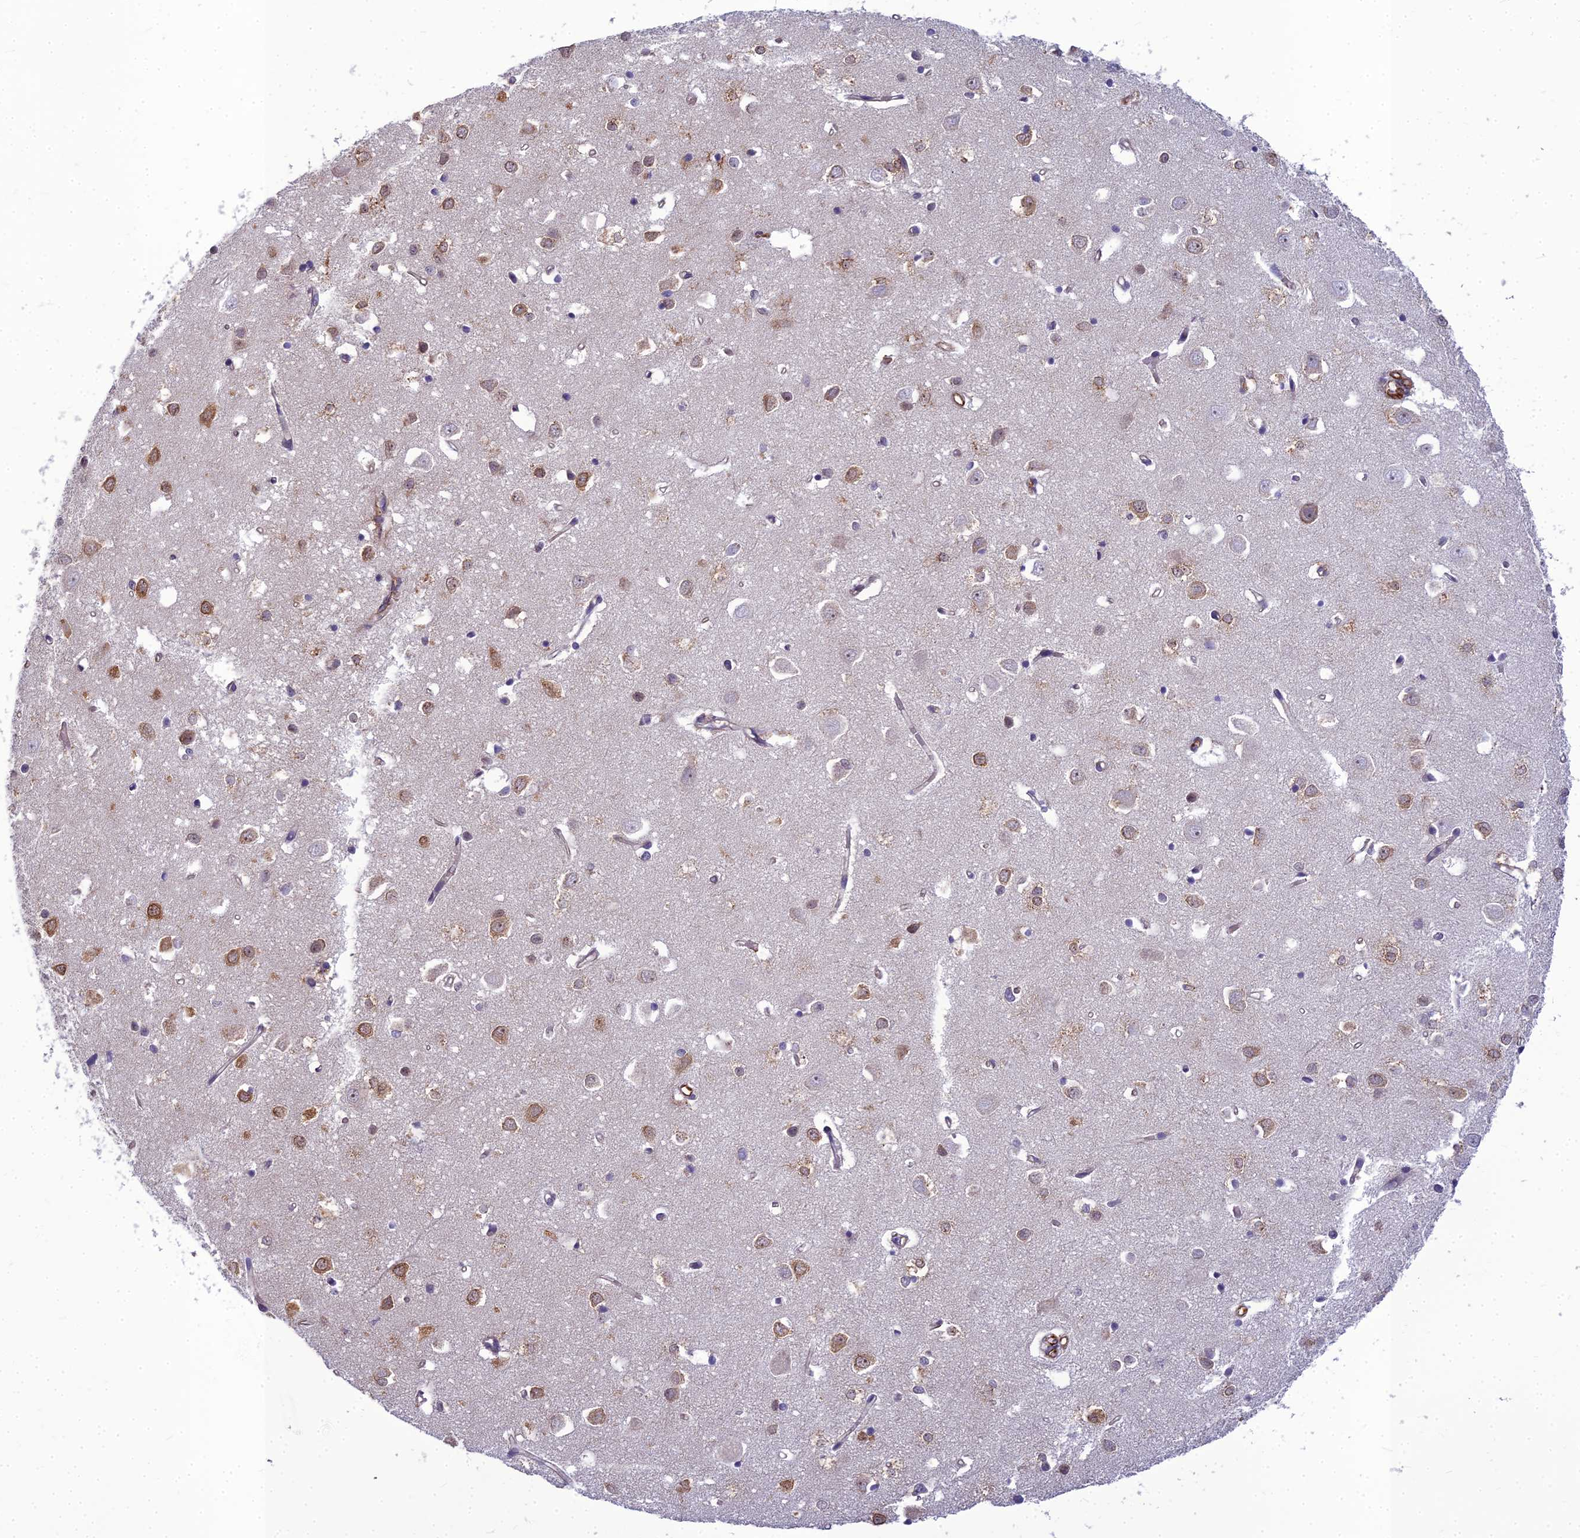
{"staining": {"intensity": "moderate", "quantity": "25%-75%", "location": "cytoplasmic/membranous,nuclear"}, "tissue": "cerebral cortex", "cell_type": "Endothelial cells", "image_type": "normal", "snomed": [{"axis": "morphology", "description": "Normal tissue, NOS"}, {"axis": "topography", "description": "Cerebral cortex"}], "caption": "Protein staining demonstrates moderate cytoplasmic/membranous,nuclear positivity in about 25%-75% of endothelial cells in benign cerebral cortex. Using DAB (3,3'-diaminobenzidine) (brown) and hematoxylin (blue) stains, captured at high magnification using brightfield microscopy.", "gene": "RGL3", "patient": {"sex": "female", "age": 64}}